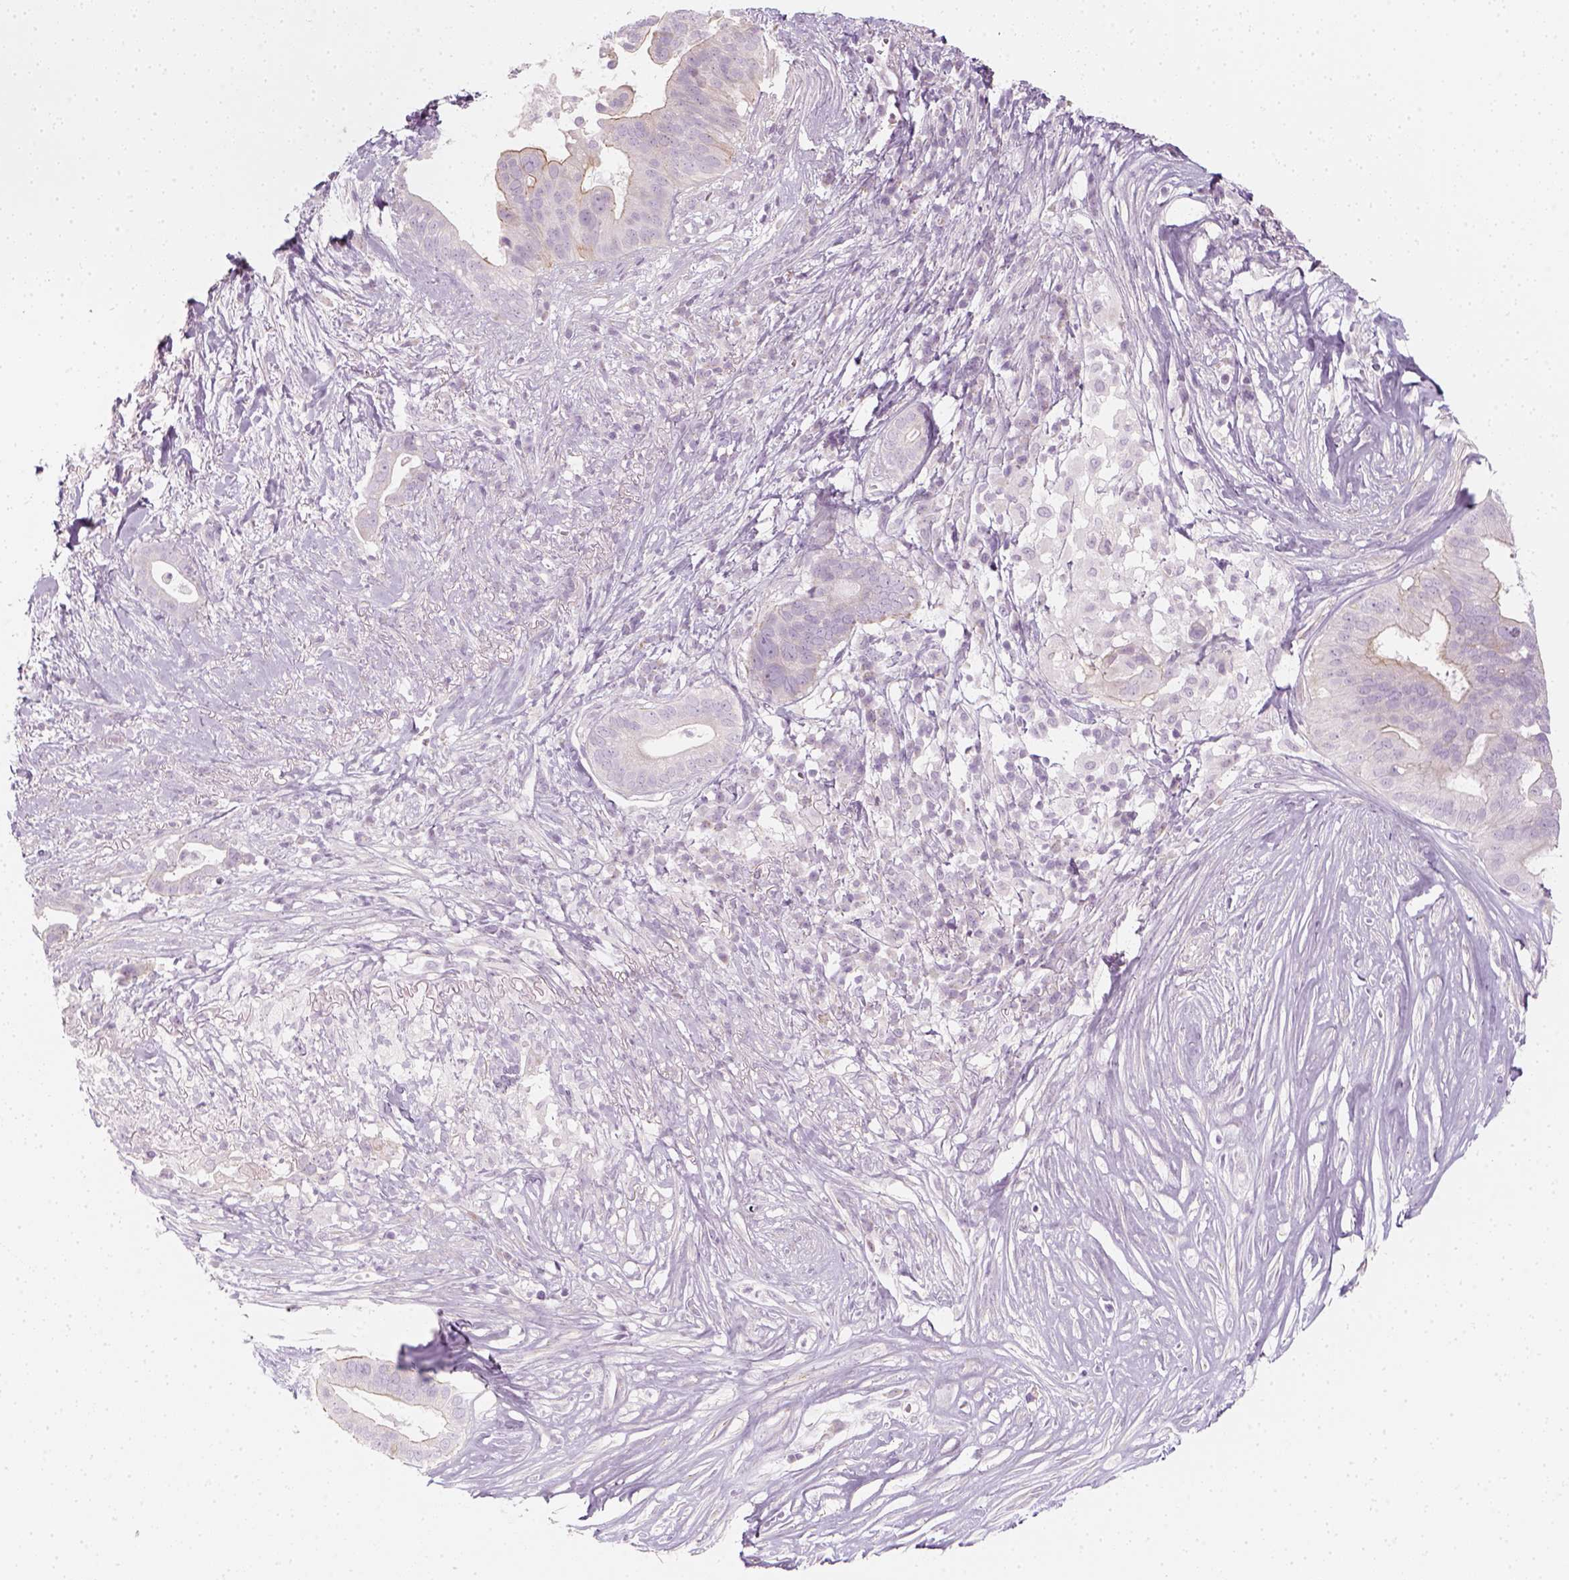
{"staining": {"intensity": "weak", "quantity": "<25%", "location": "cytoplasmic/membranous"}, "tissue": "pancreatic cancer", "cell_type": "Tumor cells", "image_type": "cancer", "snomed": [{"axis": "morphology", "description": "Adenocarcinoma, NOS"}, {"axis": "topography", "description": "Pancreas"}], "caption": "Tumor cells are negative for brown protein staining in adenocarcinoma (pancreatic).", "gene": "PRAME", "patient": {"sex": "male", "age": 61}}